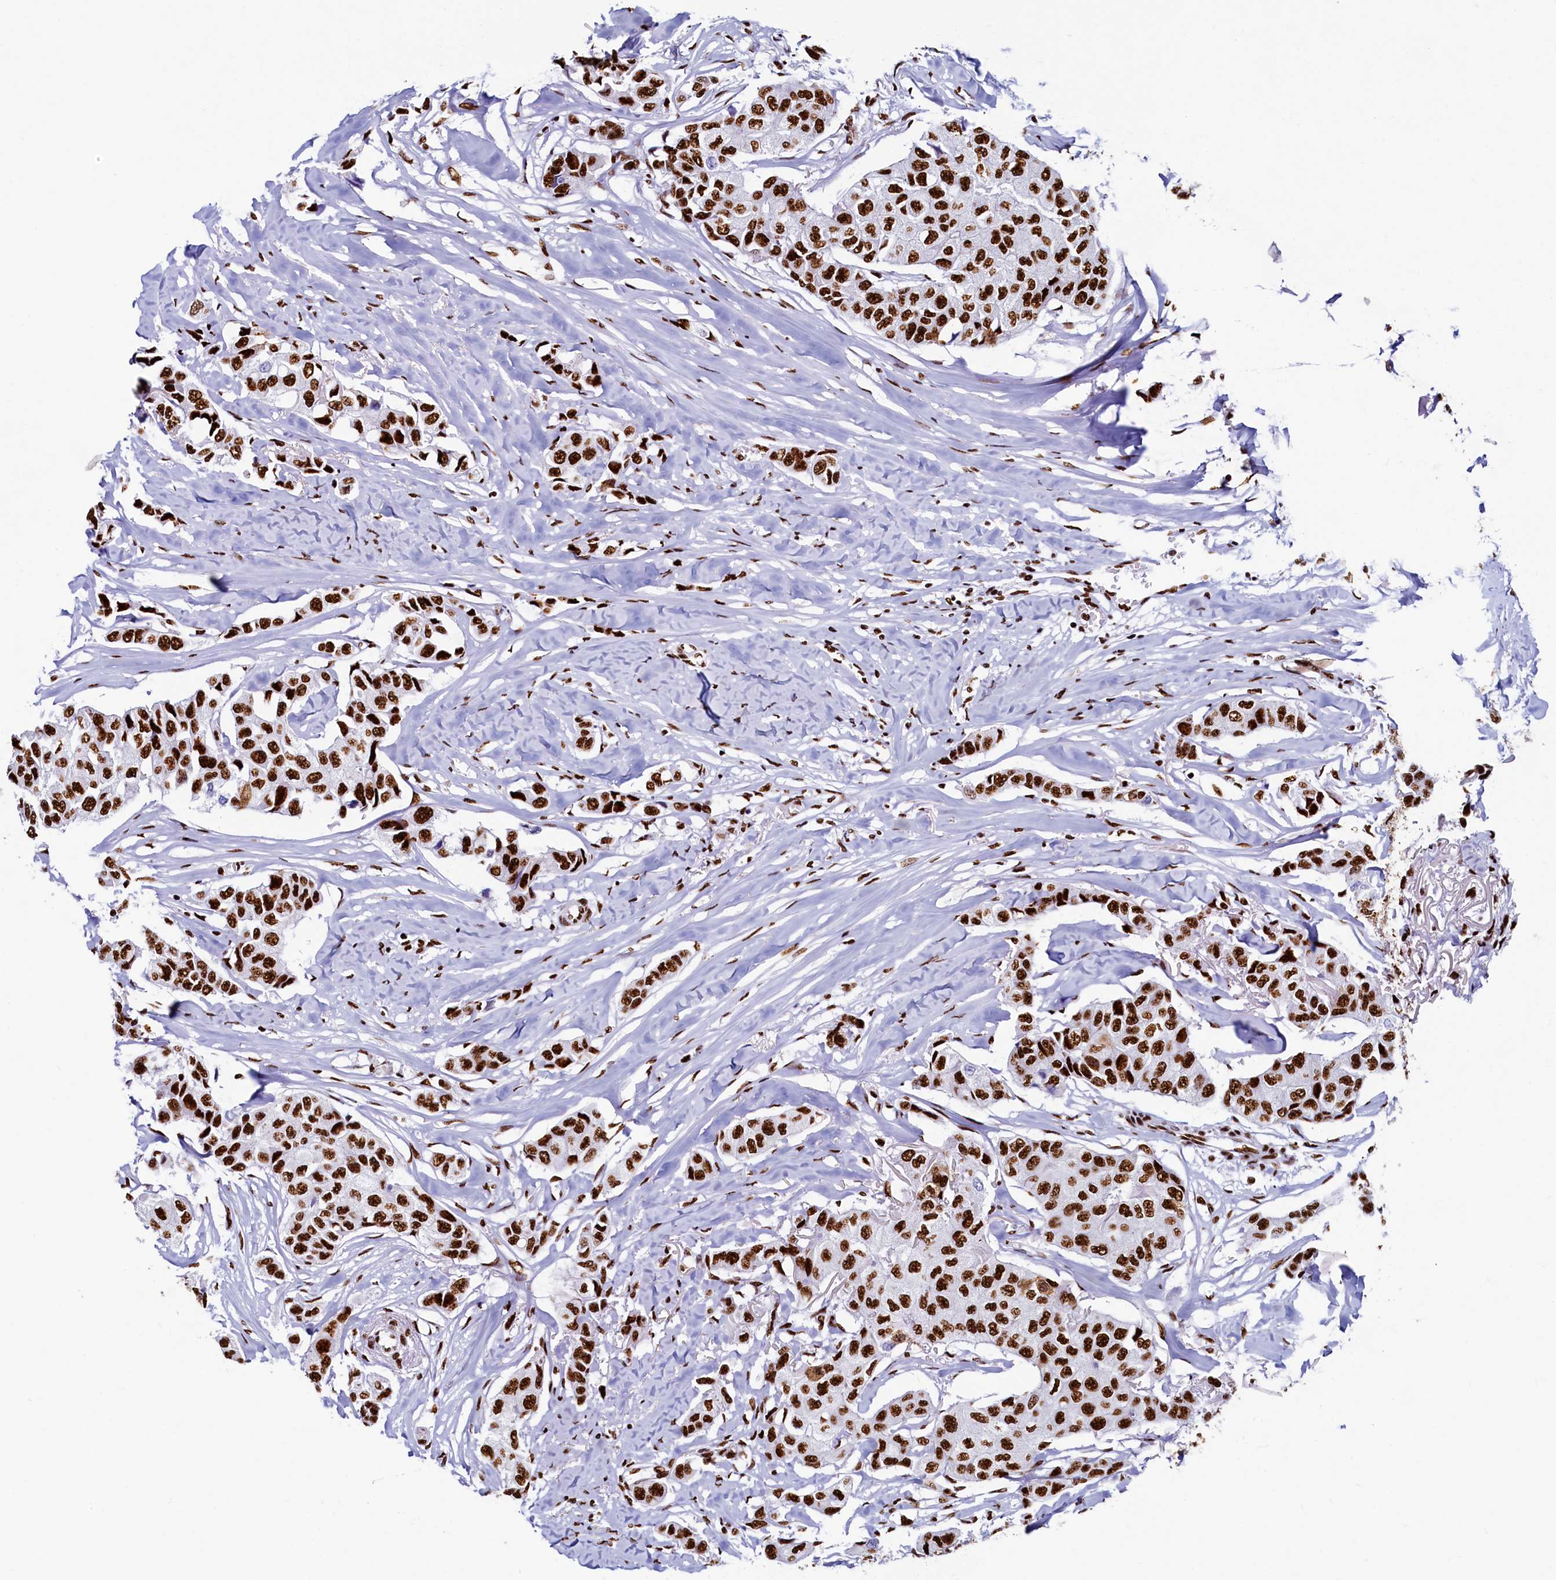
{"staining": {"intensity": "strong", "quantity": ">75%", "location": "nuclear"}, "tissue": "breast cancer", "cell_type": "Tumor cells", "image_type": "cancer", "snomed": [{"axis": "morphology", "description": "Duct carcinoma"}, {"axis": "topography", "description": "Breast"}], "caption": "Breast cancer (intraductal carcinoma) stained with a brown dye reveals strong nuclear positive expression in about >75% of tumor cells.", "gene": "SRRM2", "patient": {"sex": "female", "age": 80}}